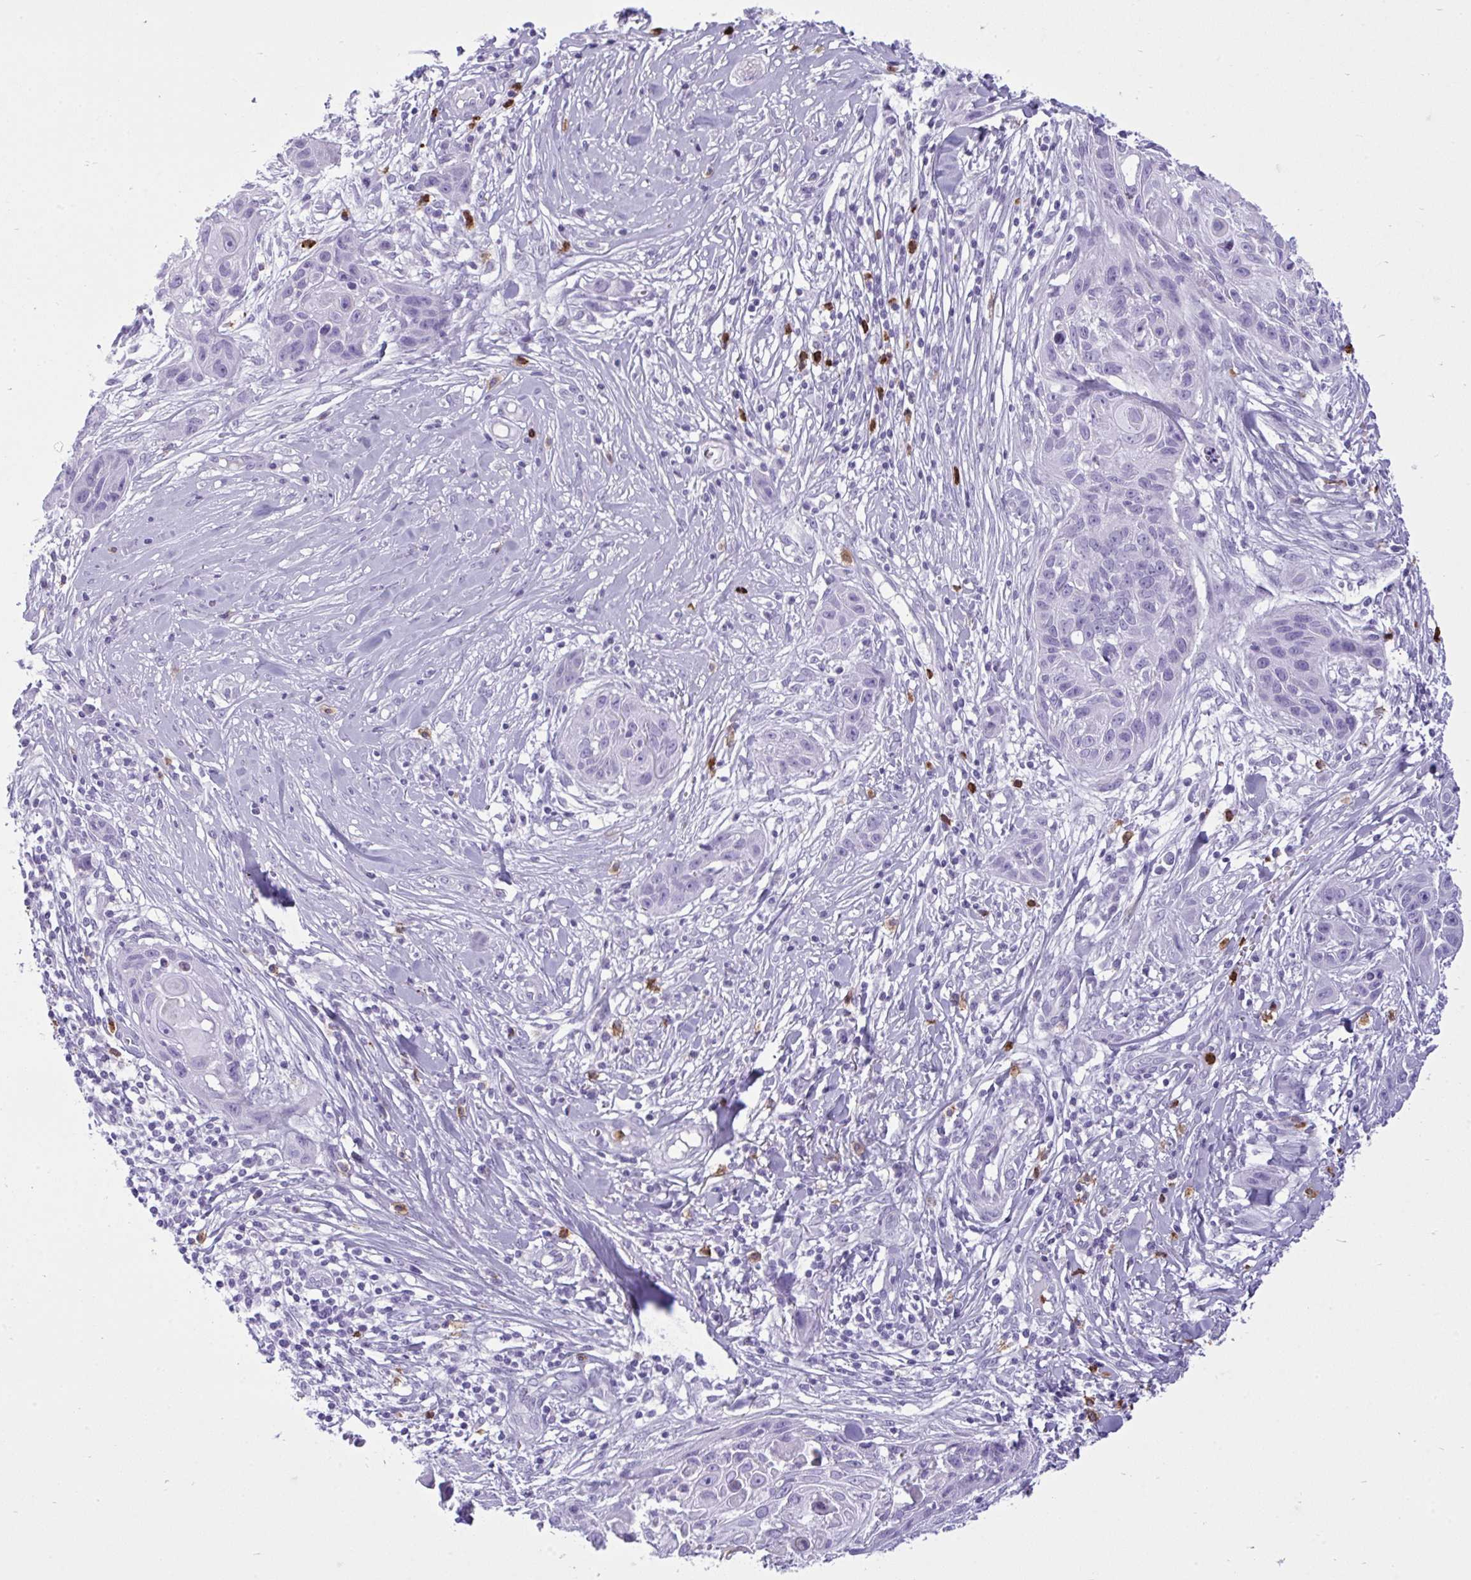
{"staining": {"intensity": "negative", "quantity": "none", "location": "none"}, "tissue": "skin cancer", "cell_type": "Tumor cells", "image_type": "cancer", "snomed": [{"axis": "morphology", "description": "Squamous cell carcinoma, NOS"}, {"axis": "topography", "description": "Skin"}, {"axis": "topography", "description": "Vulva"}], "caption": "This image is of skin squamous cell carcinoma stained with IHC to label a protein in brown with the nuclei are counter-stained blue. There is no positivity in tumor cells.", "gene": "ARHGAP42", "patient": {"sex": "female", "age": 83}}